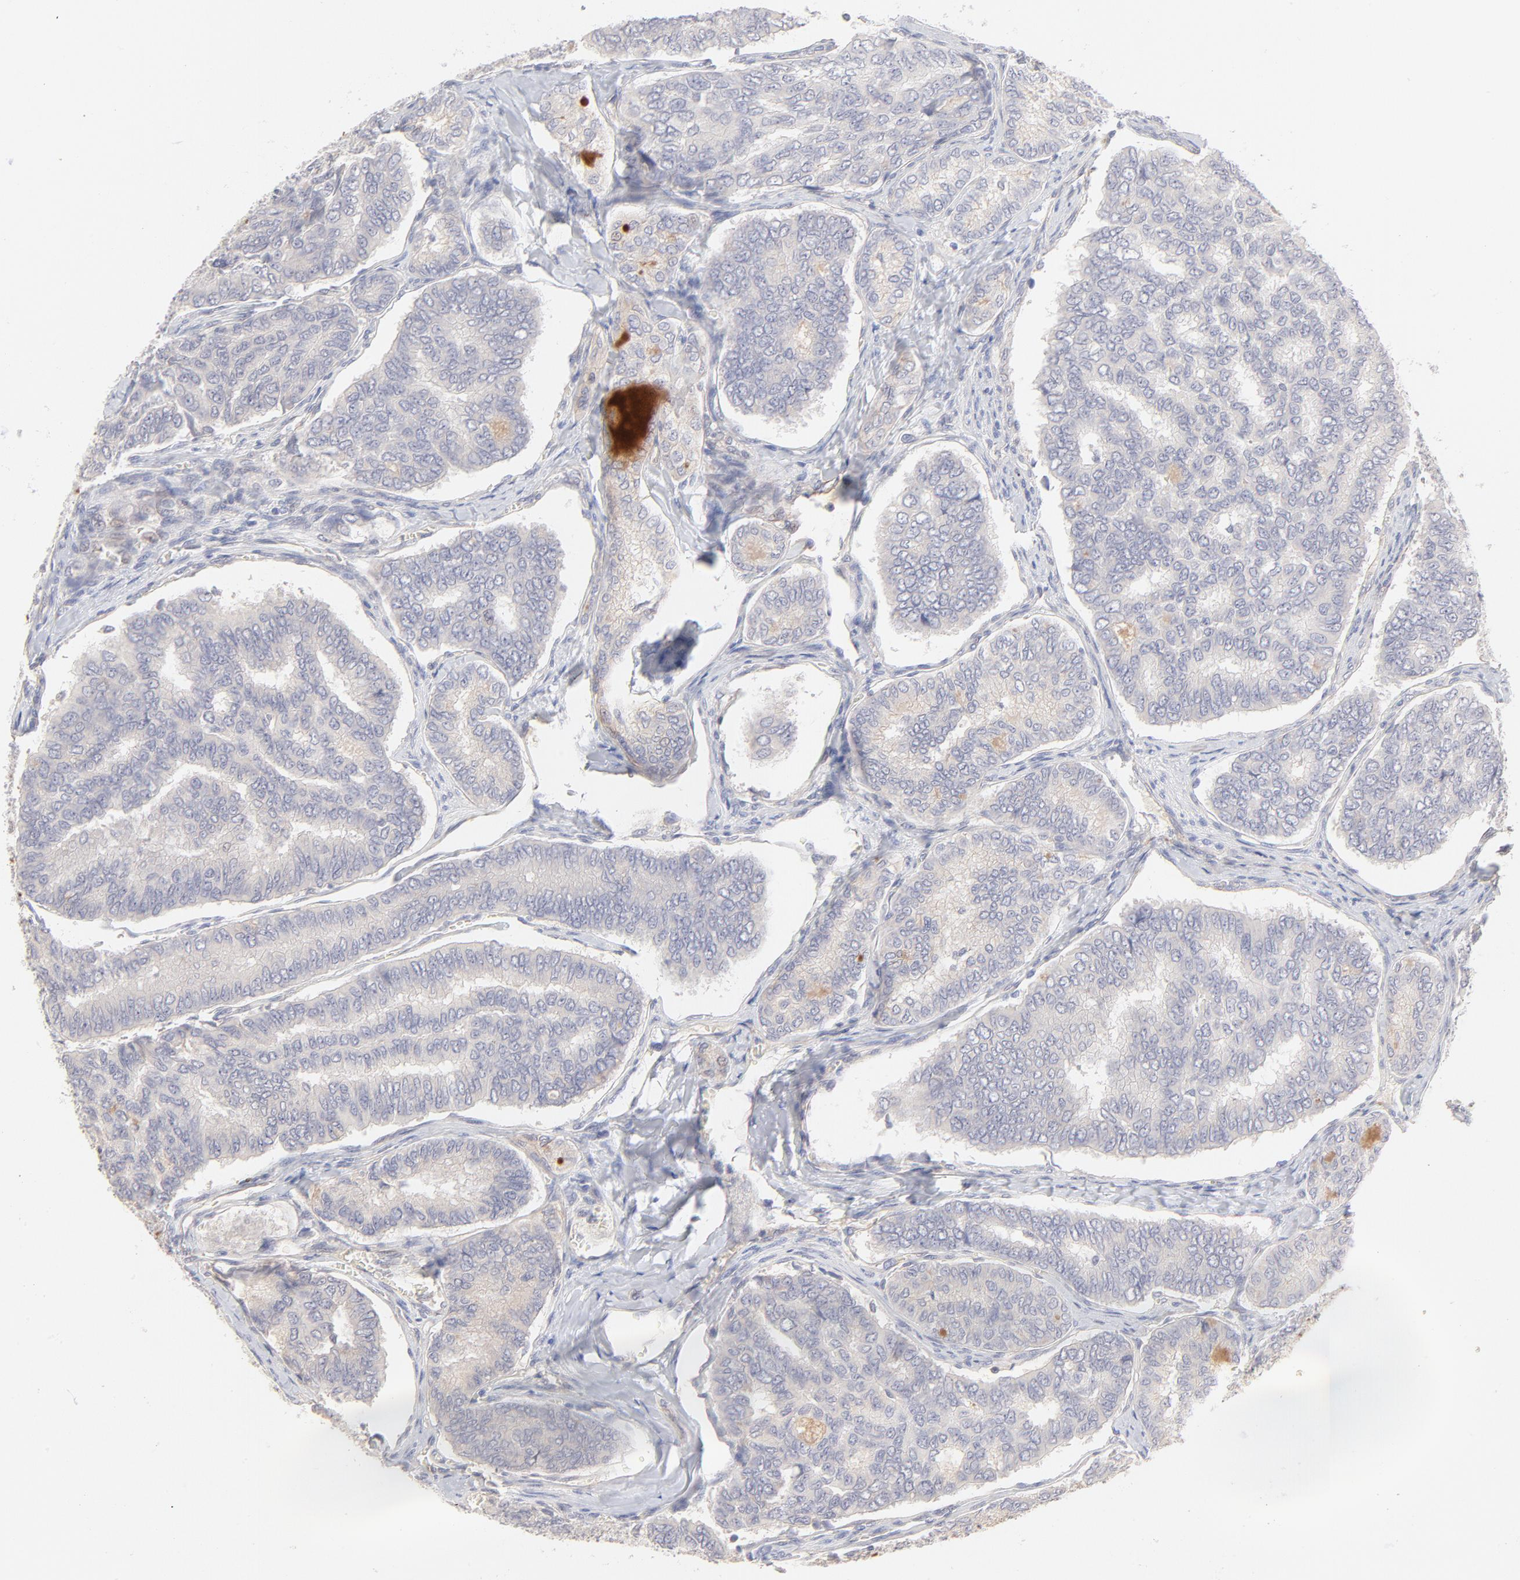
{"staining": {"intensity": "negative", "quantity": "none", "location": "none"}, "tissue": "thyroid cancer", "cell_type": "Tumor cells", "image_type": "cancer", "snomed": [{"axis": "morphology", "description": "Papillary adenocarcinoma, NOS"}, {"axis": "topography", "description": "Thyroid gland"}], "caption": "The micrograph reveals no staining of tumor cells in papillary adenocarcinoma (thyroid).", "gene": "ELF3", "patient": {"sex": "female", "age": 35}}